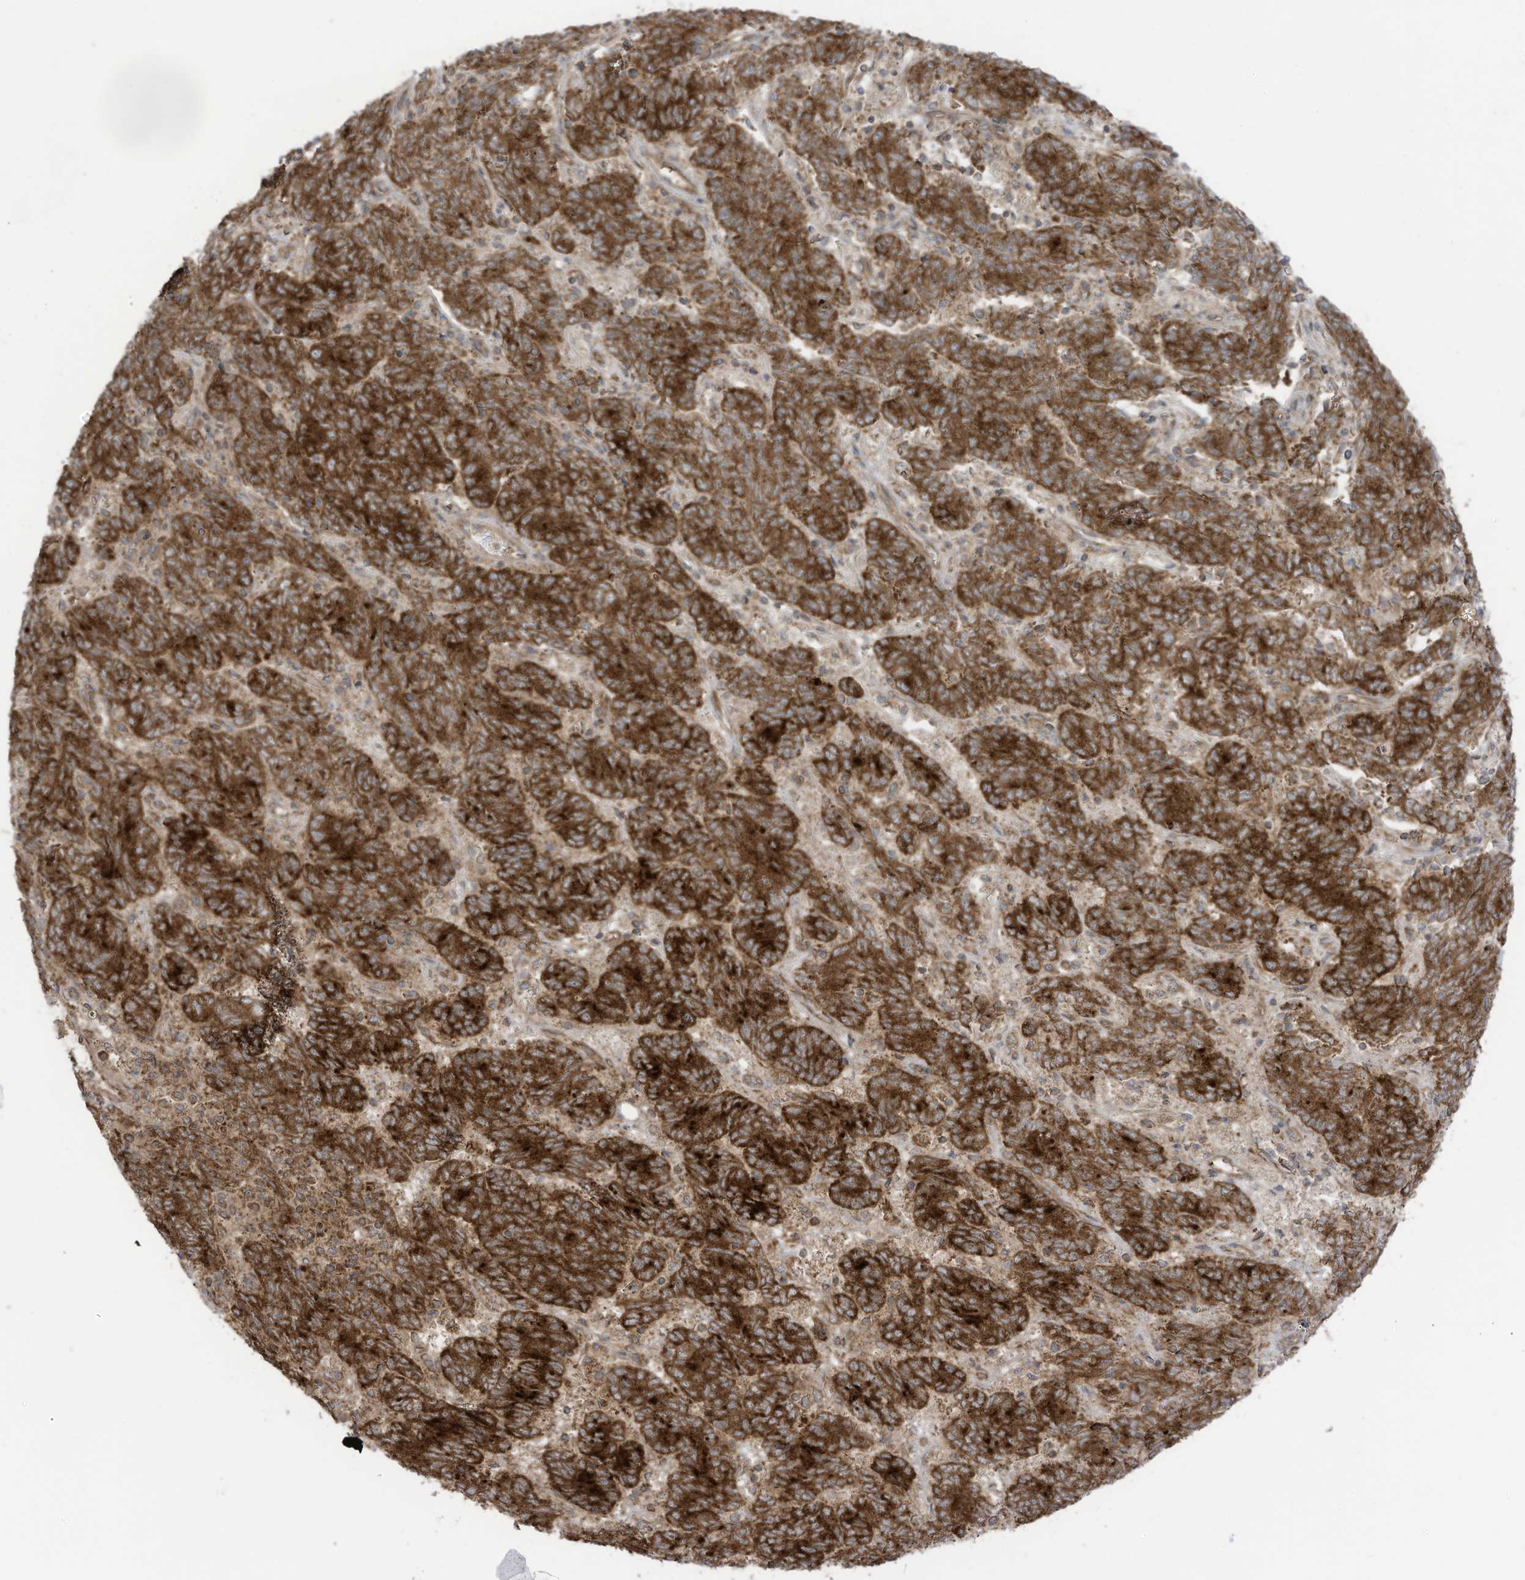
{"staining": {"intensity": "strong", "quantity": ">75%", "location": "cytoplasmic/membranous"}, "tissue": "endometrial cancer", "cell_type": "Tumor cells", "image_type": "cancer", "snomed": [{"axis": "morphology", "description": "Adenocarcinoma, NOS"}, {"axis": "topography", "description": "Endometrium"}], "caption": "About >75% of tumor cells in endometrial adenocarcinoma display strong cytoplasmic/membranous protein staining as visualized by brown immunohistochemical staining.", "gene": "REPS1", "patient": {"sex": "female", "age": 80}}